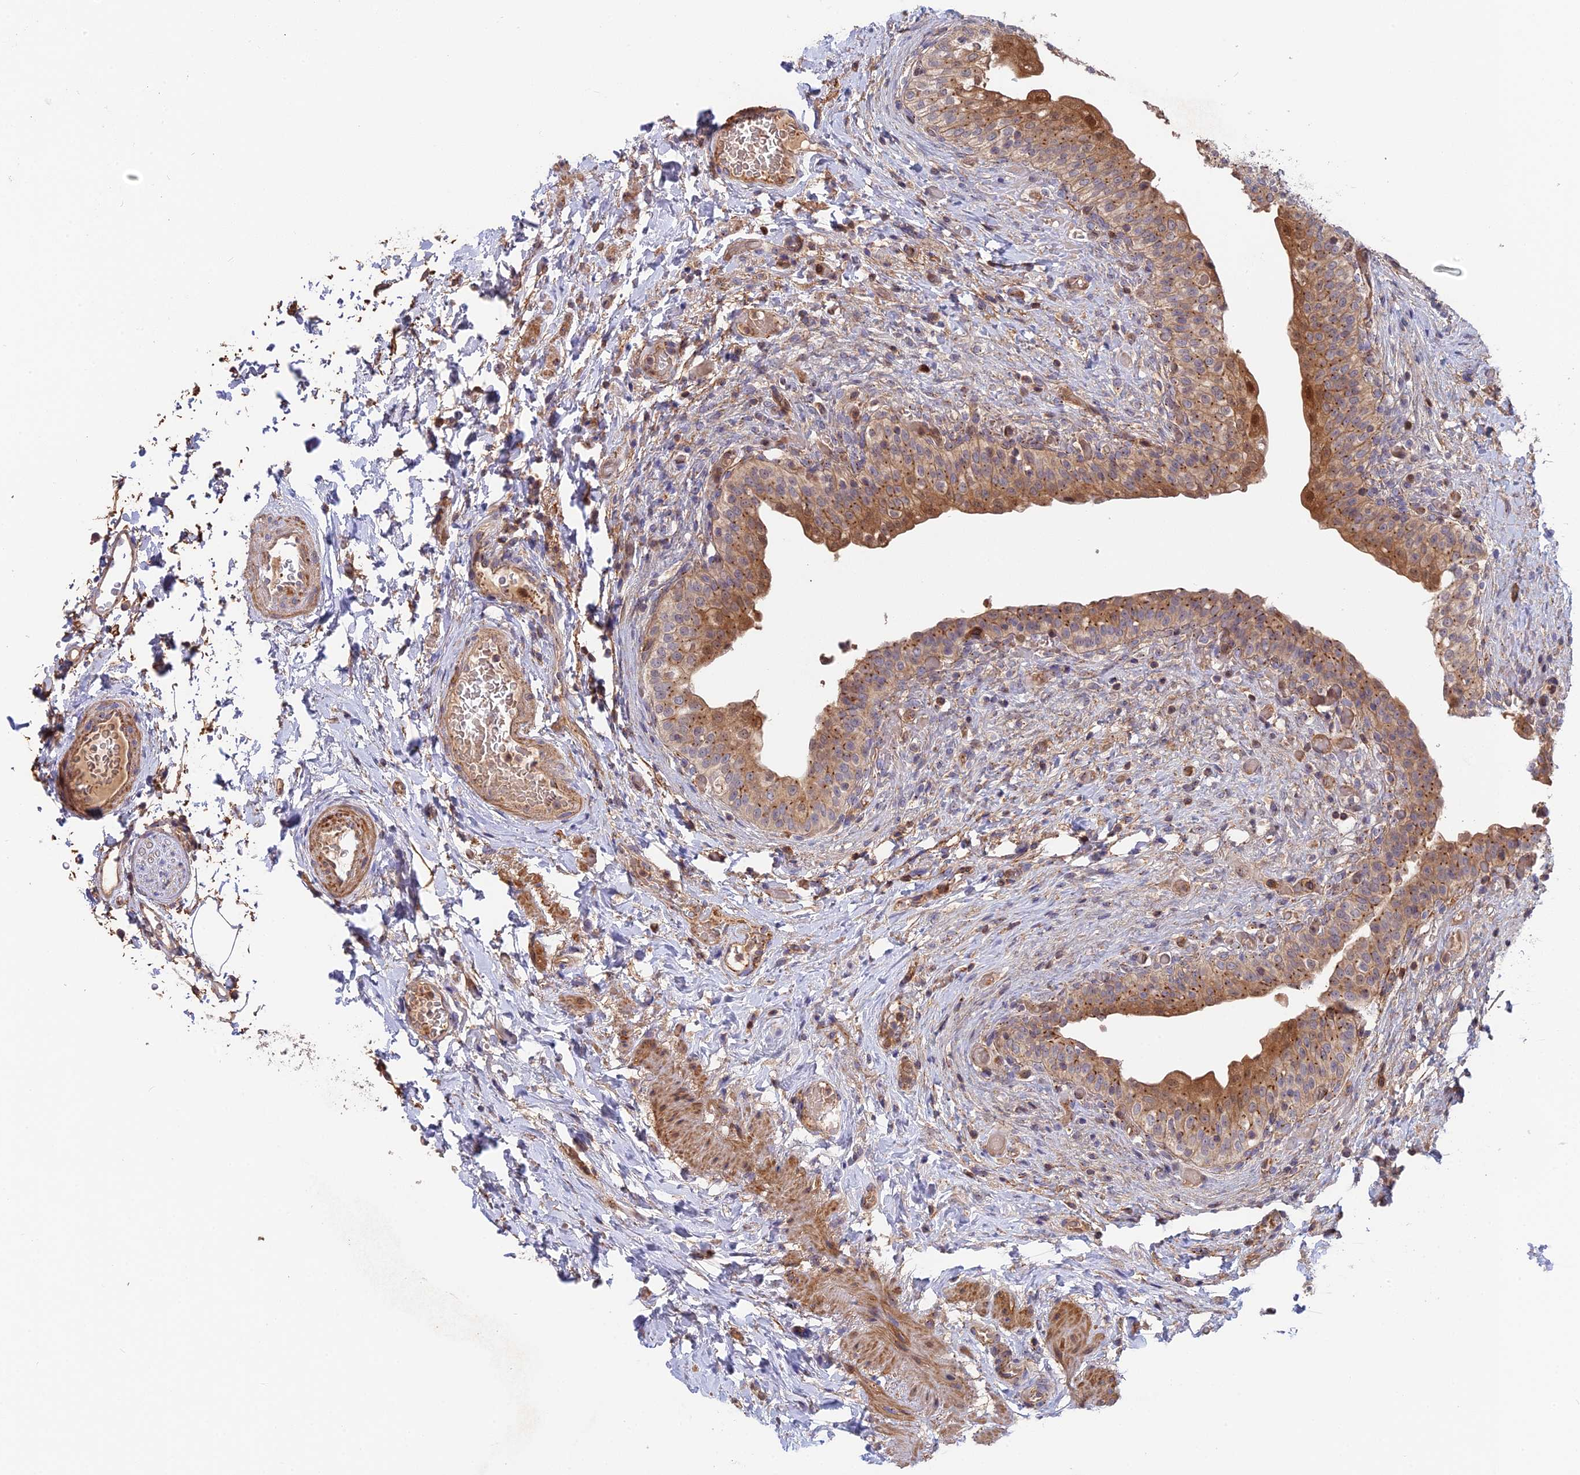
{"staining": {"intensity": "moderate", "quantity": ">75%", "location": "cytoplasmic/membranous,nuclear"}, "tissue": "urinary bladder", "cell_type": "Urothelial cells", "image_type": "normal", "snomed": [{"axis": "morphology", "description": "Normal tissue, NOS"}, {"axis": "topography", "description": "Urinary bladder"}], "caption": "The immunohistochemical stain labels moderate cytoplasmic/membranous,nuclear positivity in urothelial cells of unremarkable urinary bladder. (DAB (3,3'-diaminobenzidine) = brown stain, brightfield microscopy at high magnification).", "gene": "RPIA", "patient": {"sex": "male", "age": 69}}